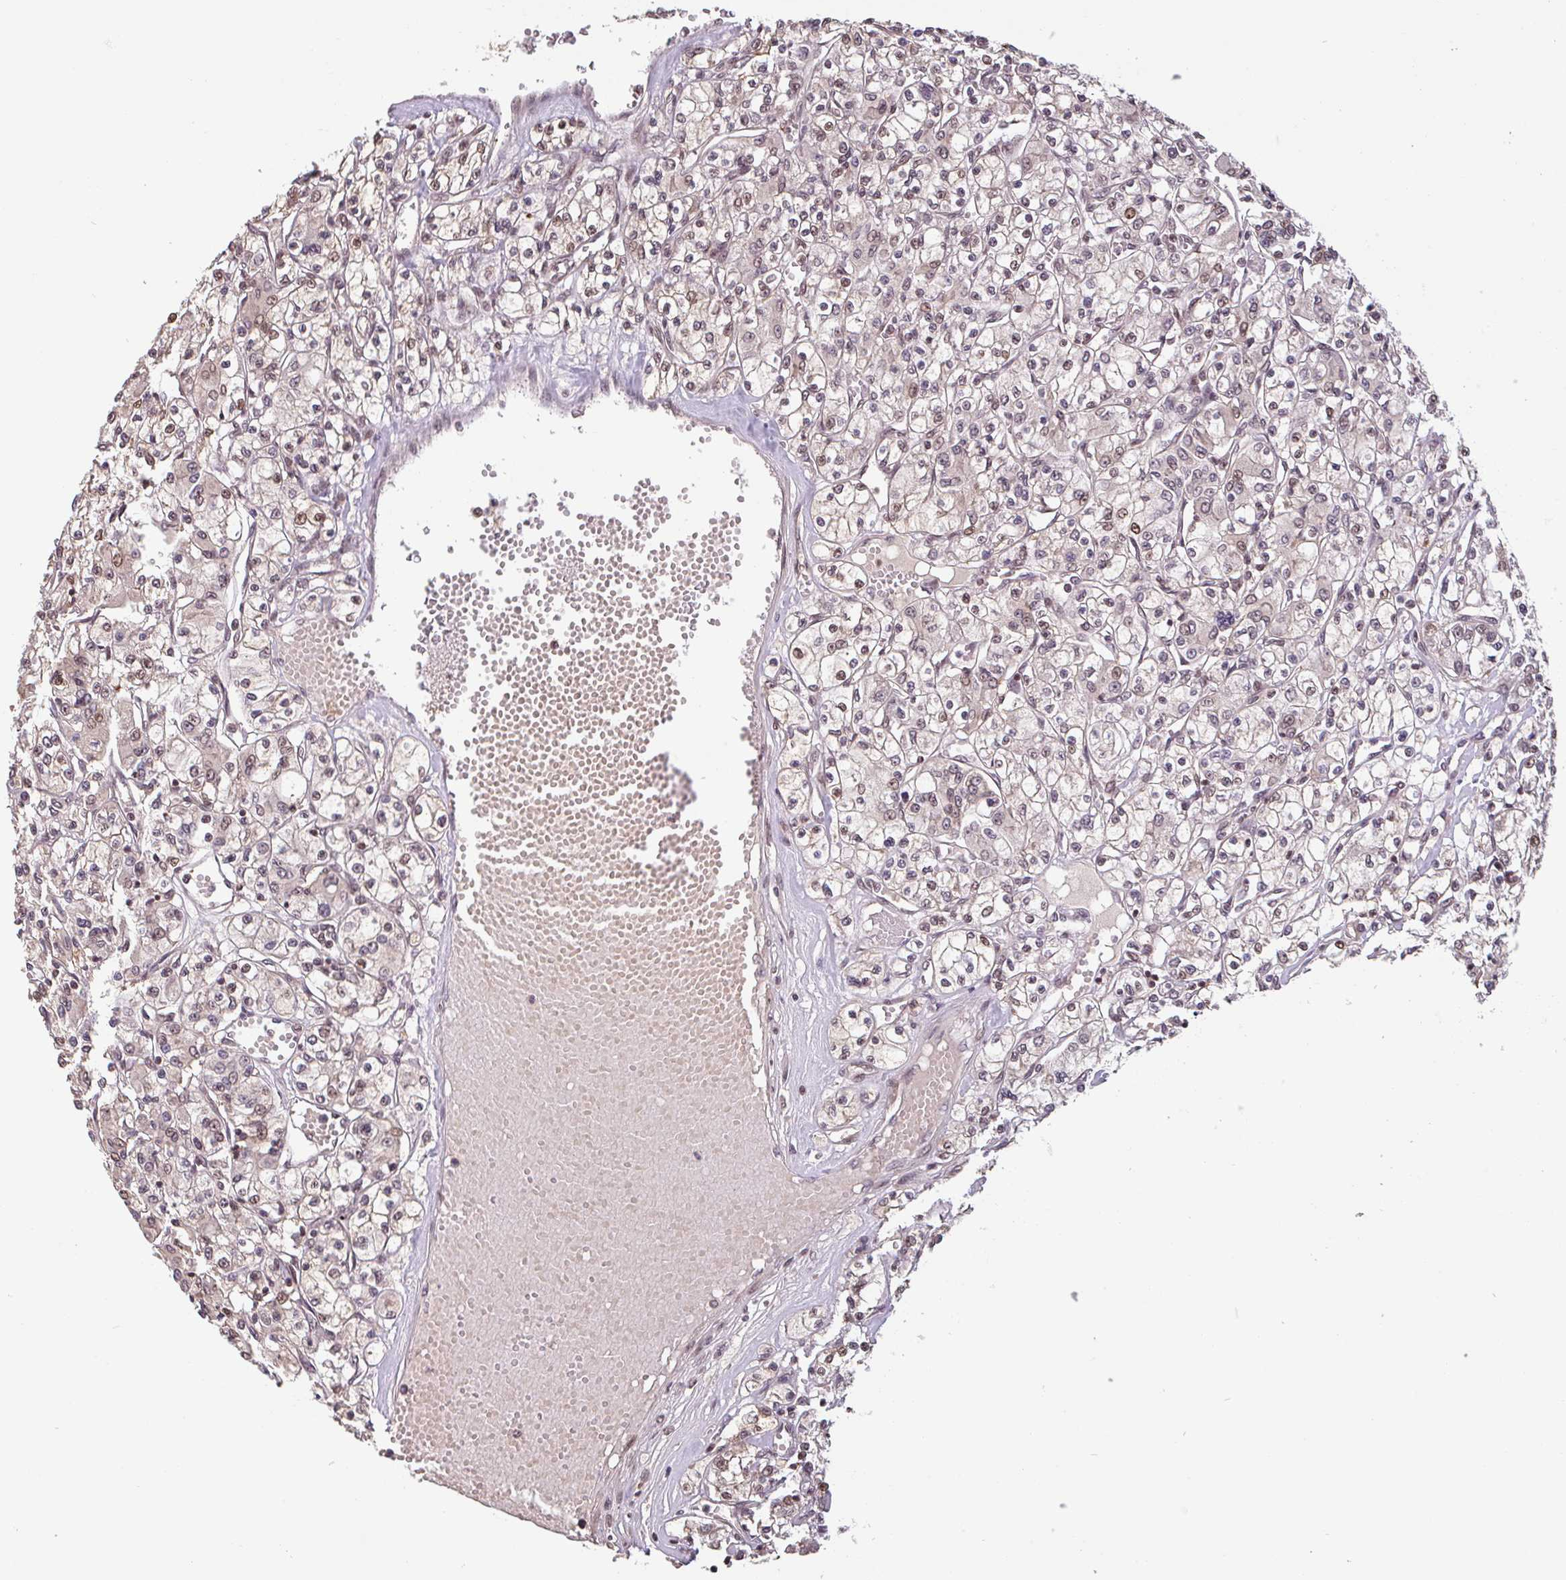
{"staining": {"intensity": "moderate", "quantity": "25%-75%", "location": "nuclear"}, "tissue": "renal cancer", "cell_type": "Tumor cells", "image_type": "cancer", "snomed": [{"axis": "morphology", "description": "Adenocarcinoma, NOS"}, {"axis": "topography", "description": "Kidney"}], "caption": "Immunohistochemical staining of human renal cancer (adenocarcinoma) reveals medium levels of moderate nuclear protein staining in approximately 25%-75% of tumor cells.", "gene": "DR1", "patient": {"sex": "female", "age": 59}}